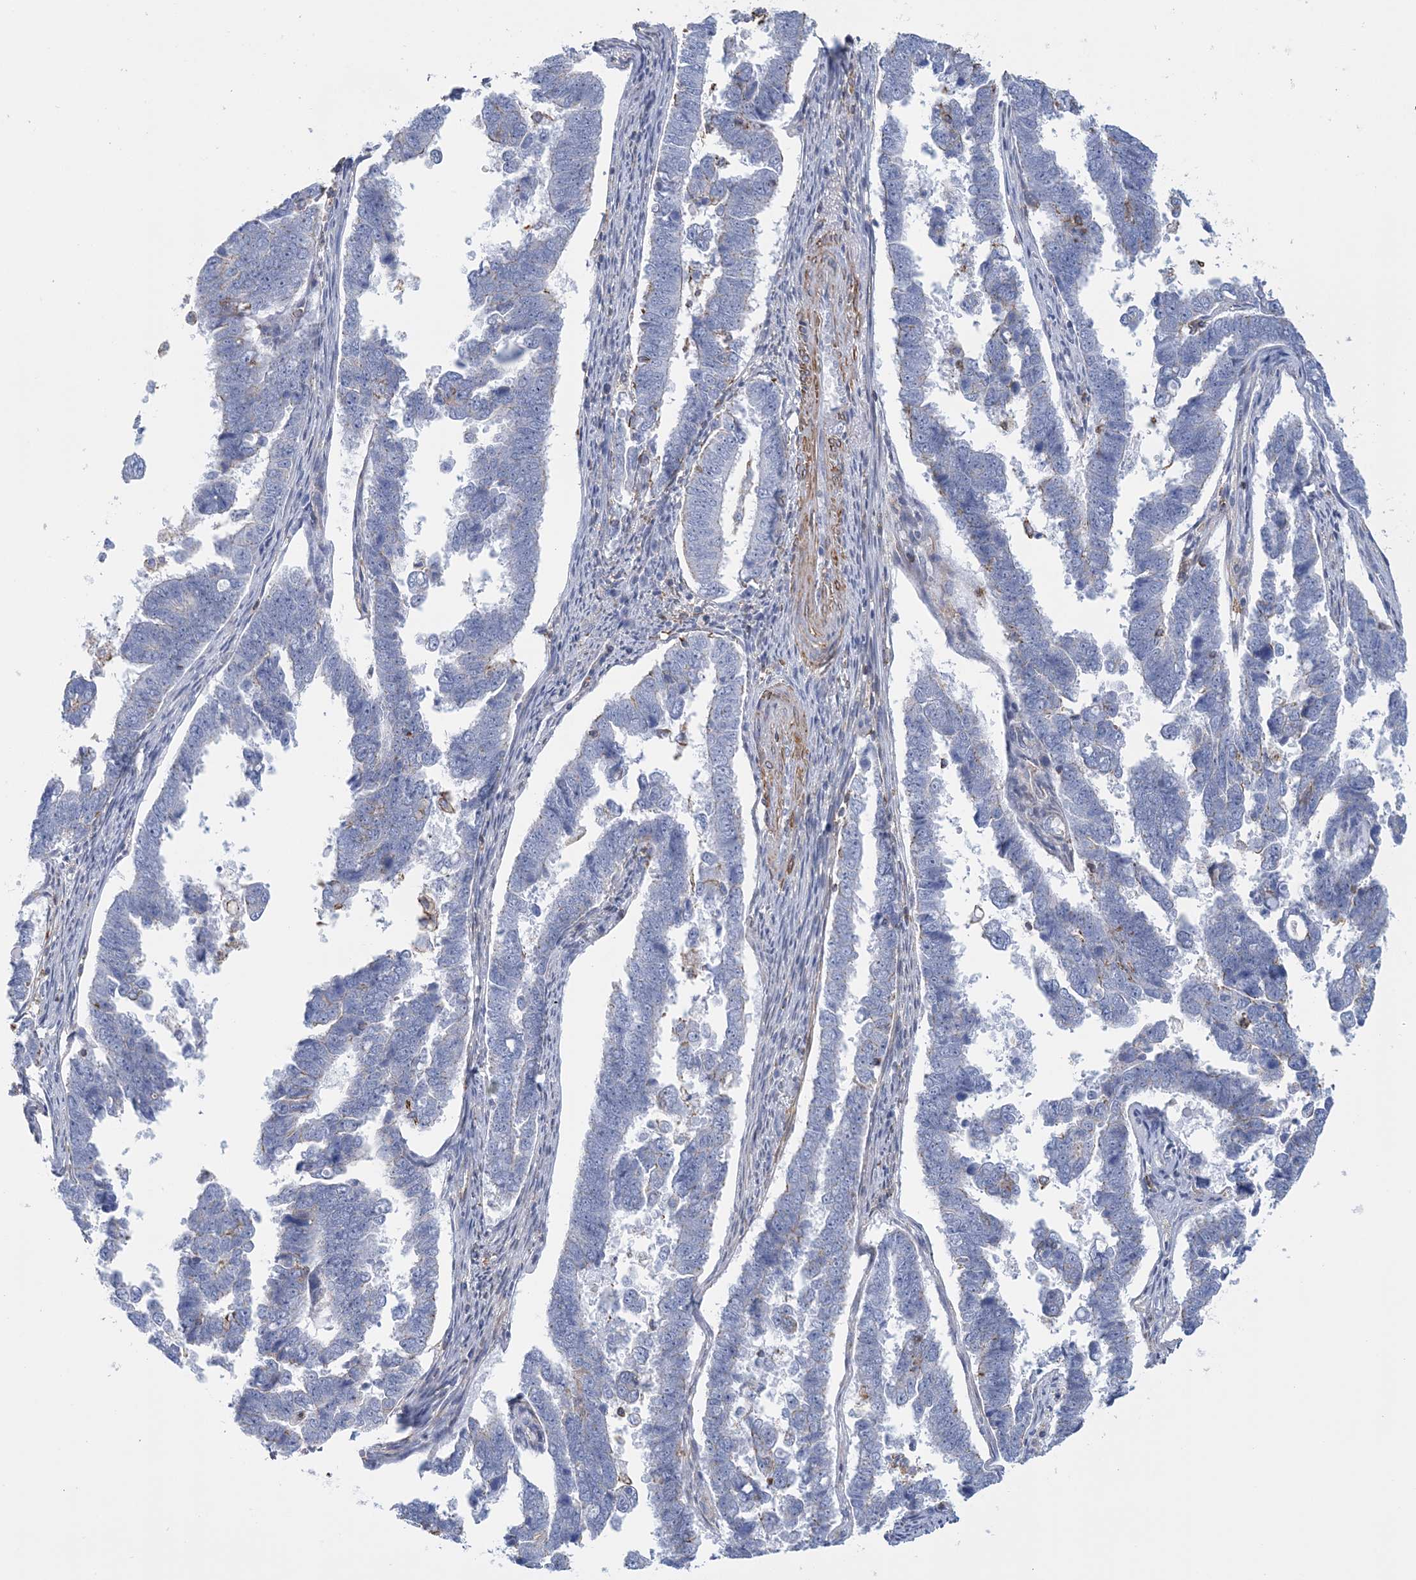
{"staining": {"intensity": "negative", "quantity": "none", "location": "none"}, "tissue": "endometrial cancer", "cell_type": "Tumor cells", "image_type": "cancer", "snomed": [{"axis": "morphology", "description": "Adenocarcinoma, NOS"}, {"axis": "topography", "description": "Endometrium"}], "caption": "Protein analysis of endometrial adenocarcinoma displays no significant staining in tumor cells.", "gene": "C11orf21", "patient": {"sex": "female", "age": 75}}